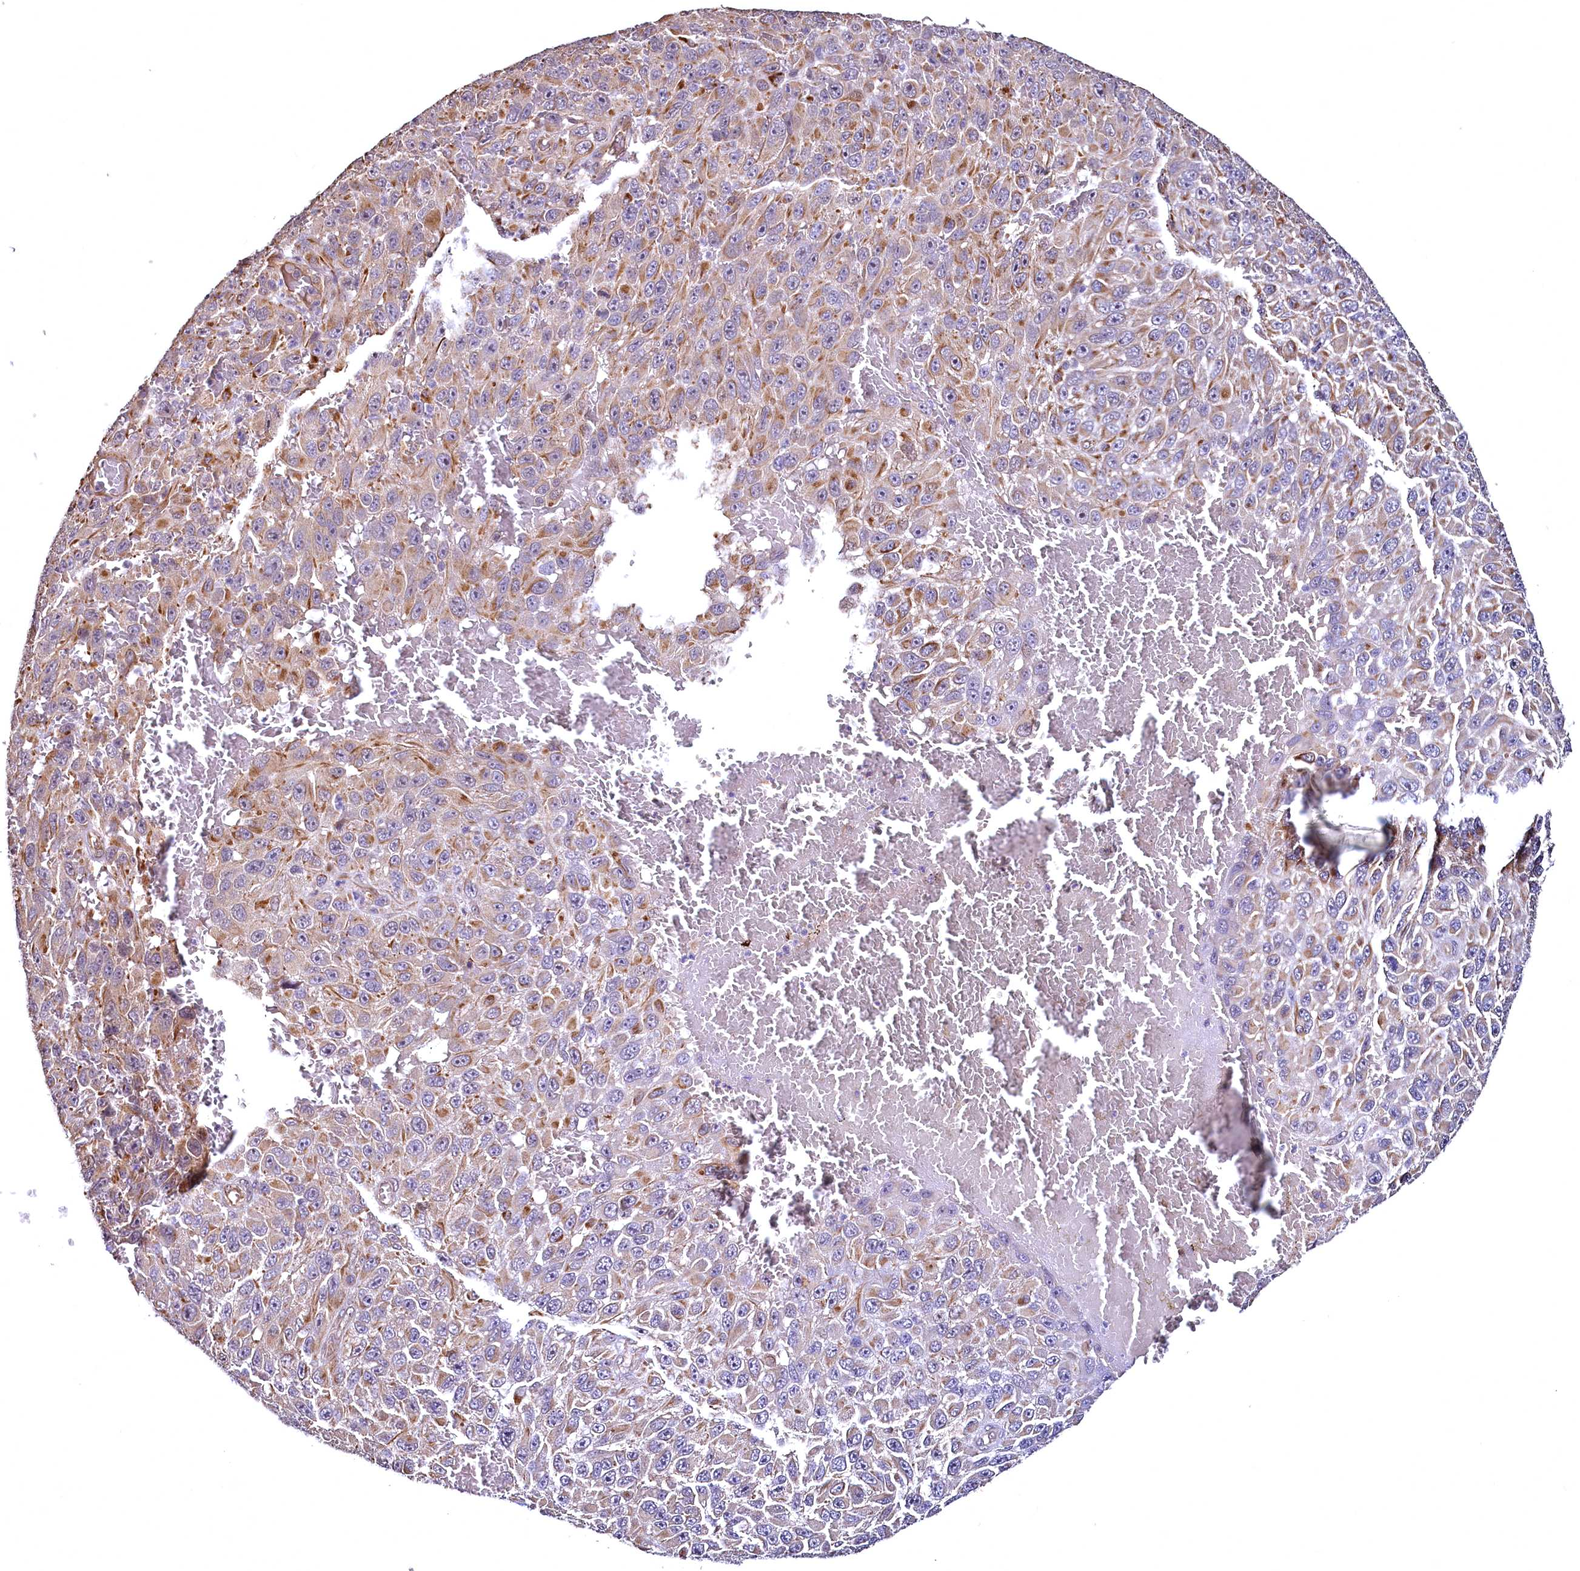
{"staining": {"intensity": "weak", "quantity": "25%-75%", "location": "cytoplasmic/membranous"}, "tissue": "melanoma", "cell_type": "Tumor cells", "image_type": "cancer", "snomed": [{"axis": "morphology", "description": "Normal tissue, NOS"}, {"axis": "morphology", "description": "Malignant melanoma, NOS"}, {"axis": "topography", "description": "Skin"}], "caption": "Immunohistochemistry (IHC) of human melanoma shows low levels of weak cytoplasmic/membranous staining in approximately 25%-75% of tumor cells.", "gene": "TBCEL", "patient": {"sex": "female", "age": 96}}